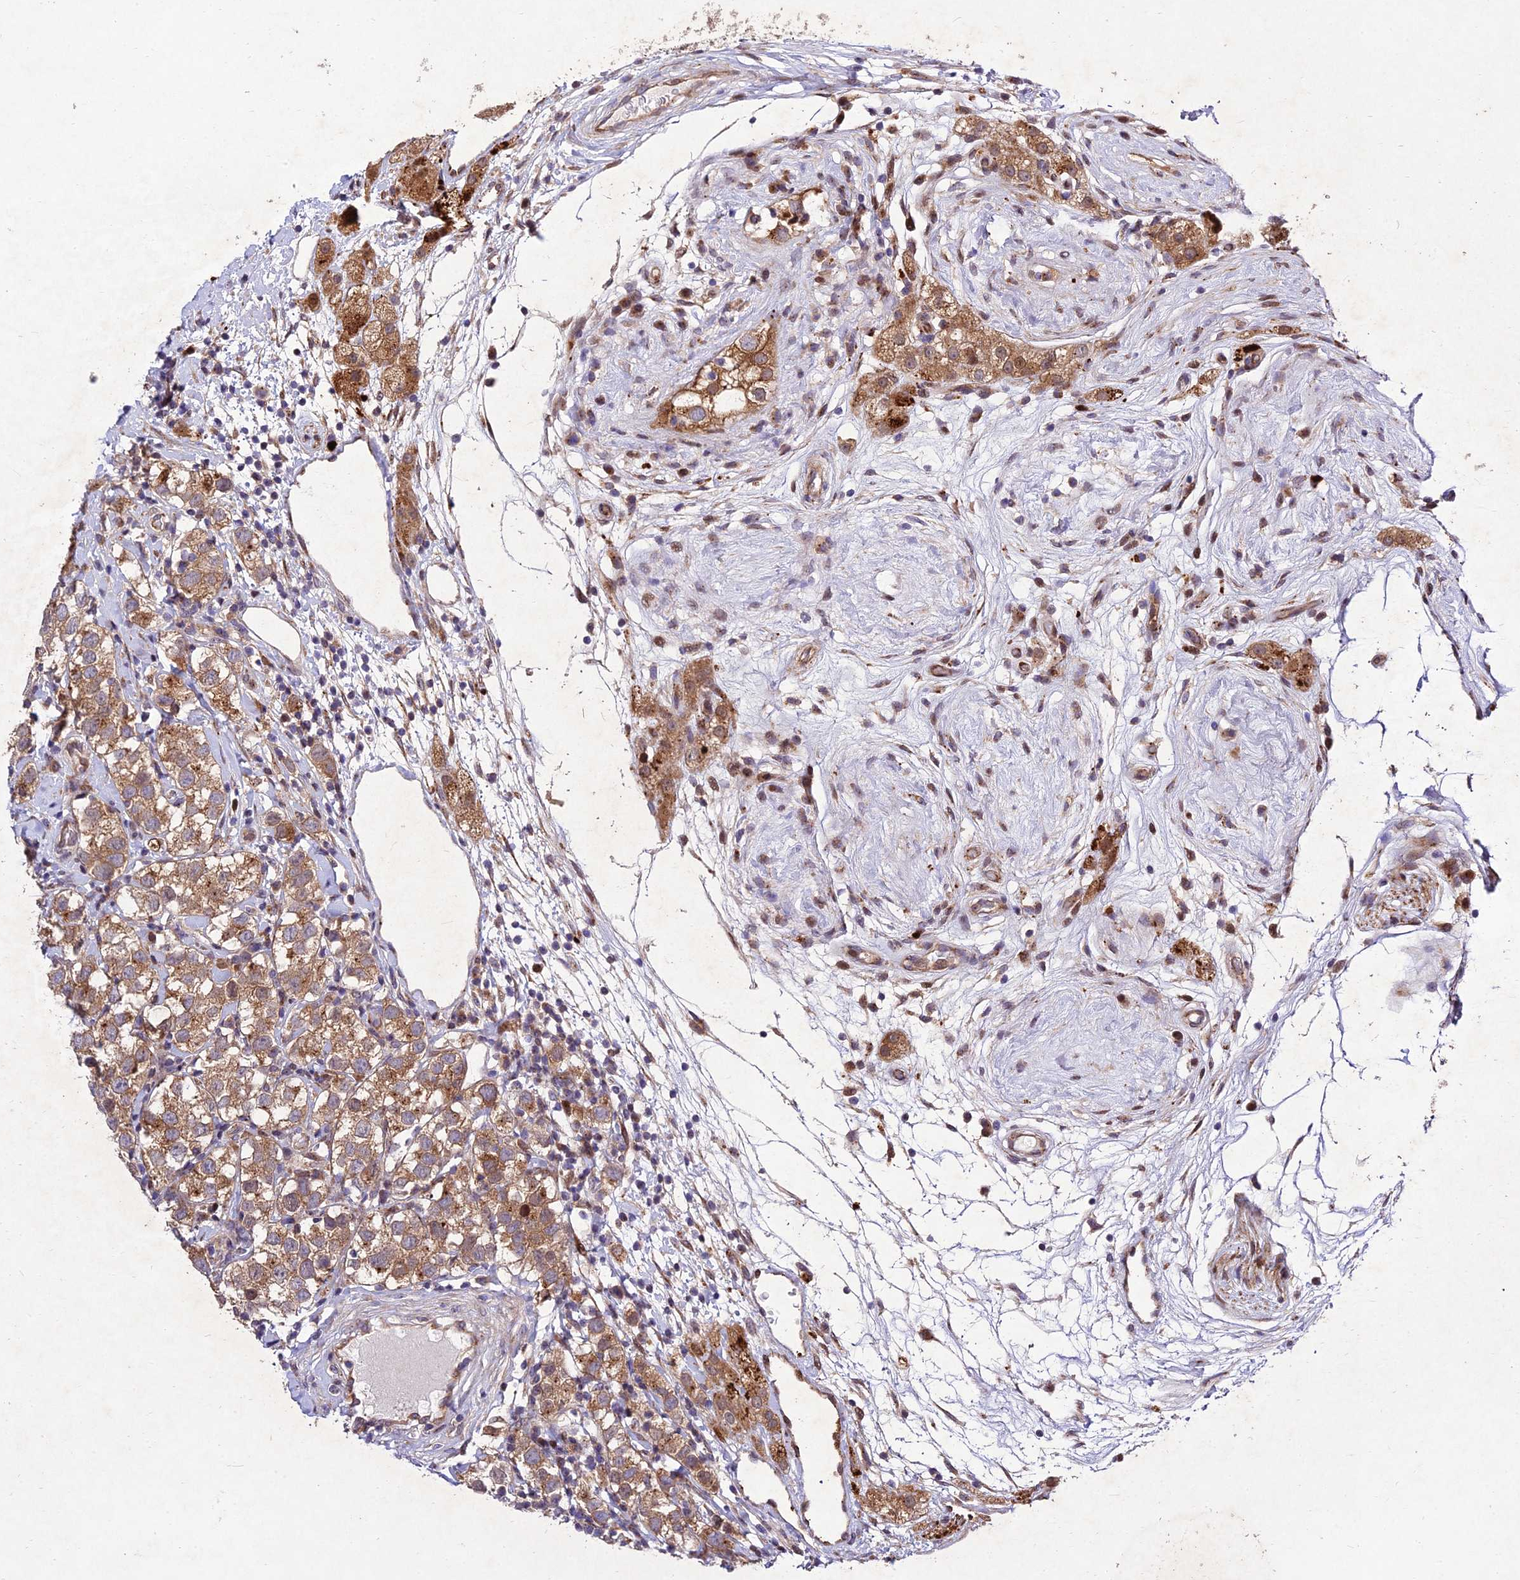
{"staining": {"intensity": "moderate", "quantity": ">75%", "location": "cytoplasmic/membranous"}, "tissue": "testis cancer", "cell_type": "Tumor cells", "image_type": "cancer", "snomed": [{"axis": "morphology", "description": "Seminoma, NOS"}, {"axis": "topography", "description": "Testis"}], "caption": "A photomicrograph of human testis seminoma stained for a protein exhibits moderate cytoplasmic/membranous brown staining in tumor cells.", "gene": "MKKS", "patient": {"sex": "male", "age": 34}}